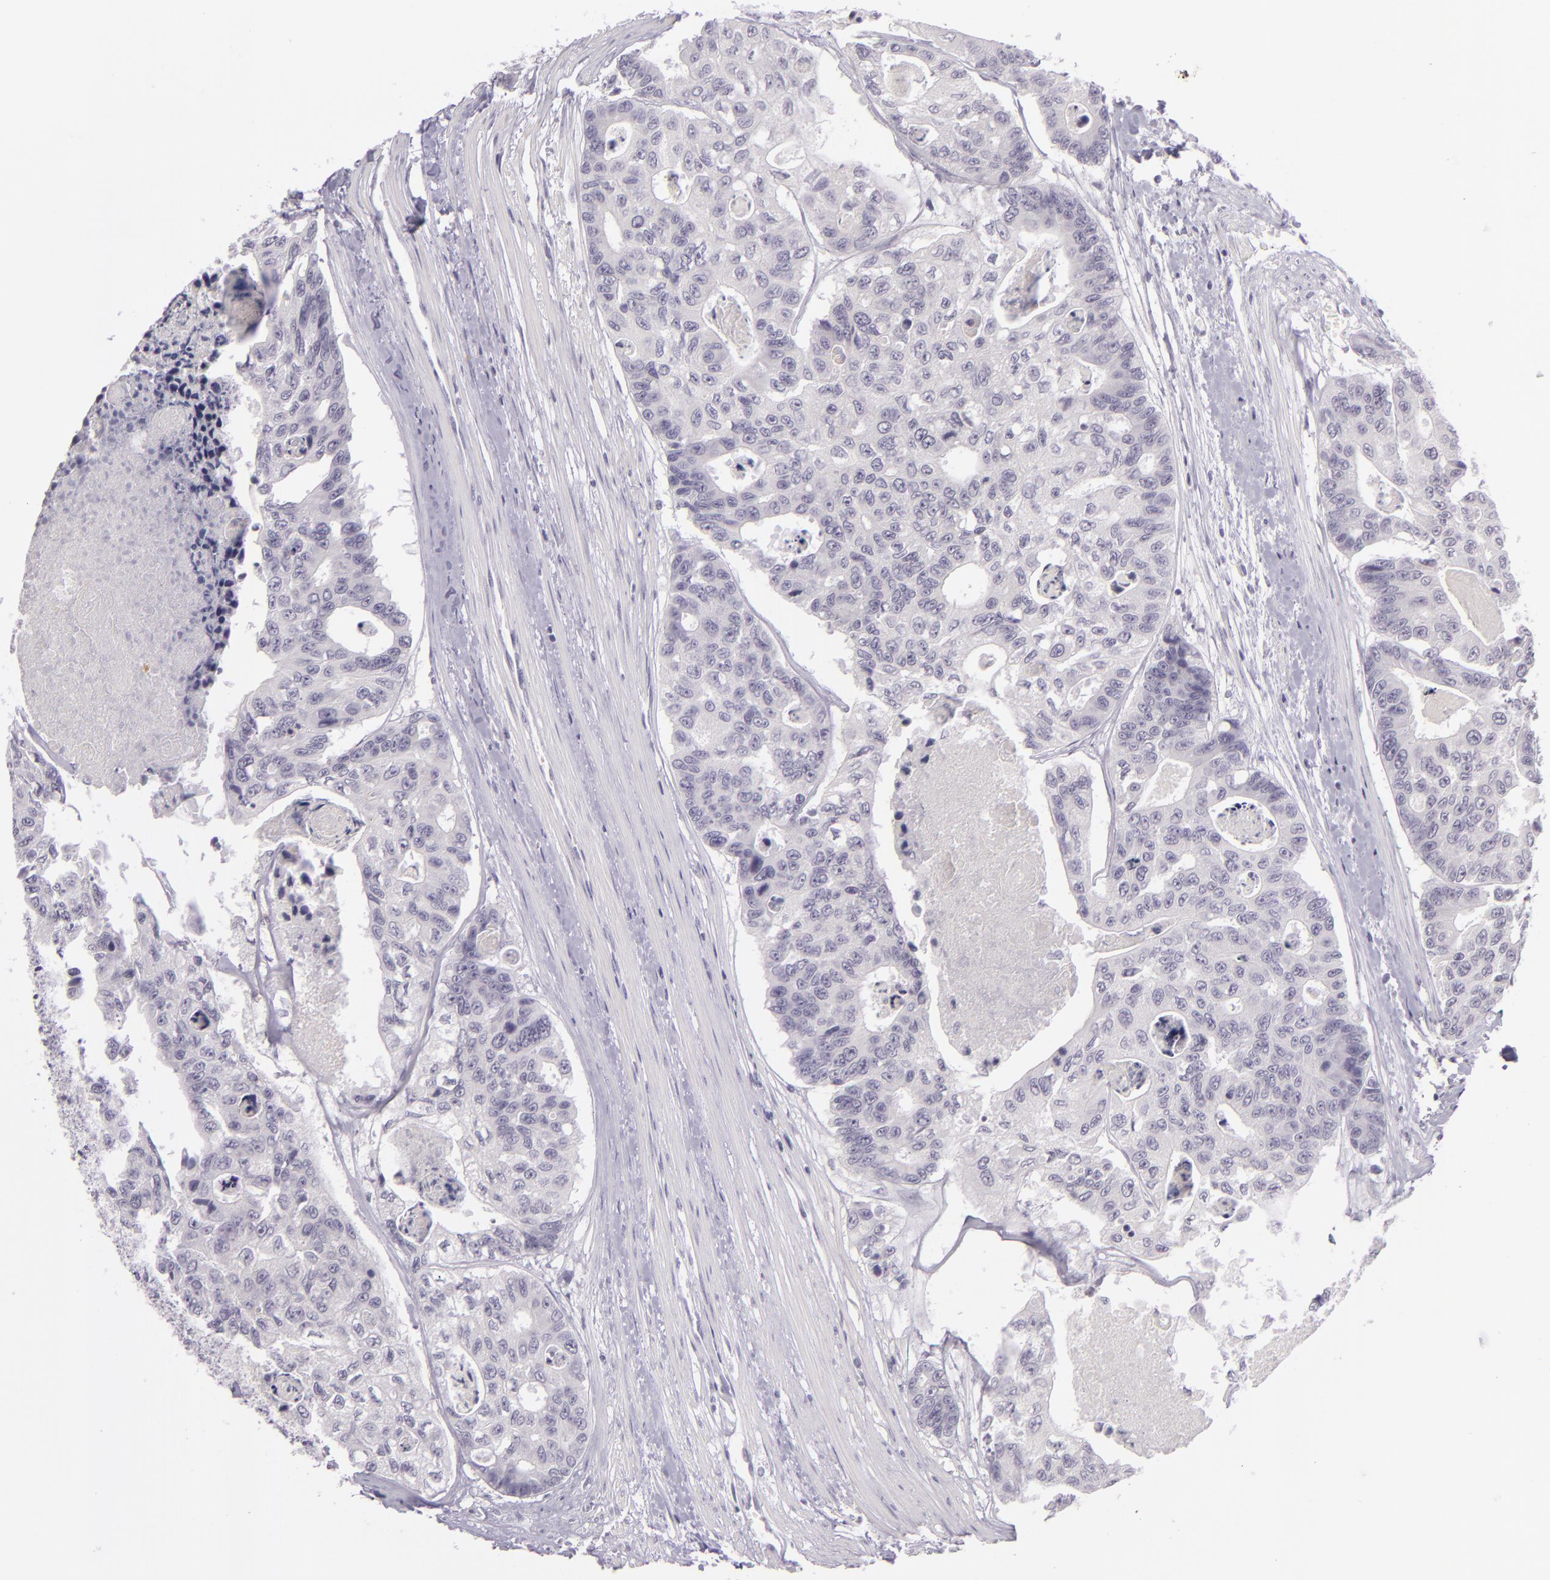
{"staining": {"intensity": "negative", "quantity": "none", "location": "none"}, "tissue": "colorectal cancer", "cell_type": "Tumor cells", "image_type": "cancer", "snomed": [{"axis": "morphology", "description": "Adenocarcinoma, NOS"}, {"axis": "topography", "description": "Colon"}], "caption": "A histopathology image of colorectal cancer (adenocarcinoma) stained for a protein reveals no brown staining in tumor cells.", "gene": "CBS", "patient": {"sex": "female", "age": 86}}